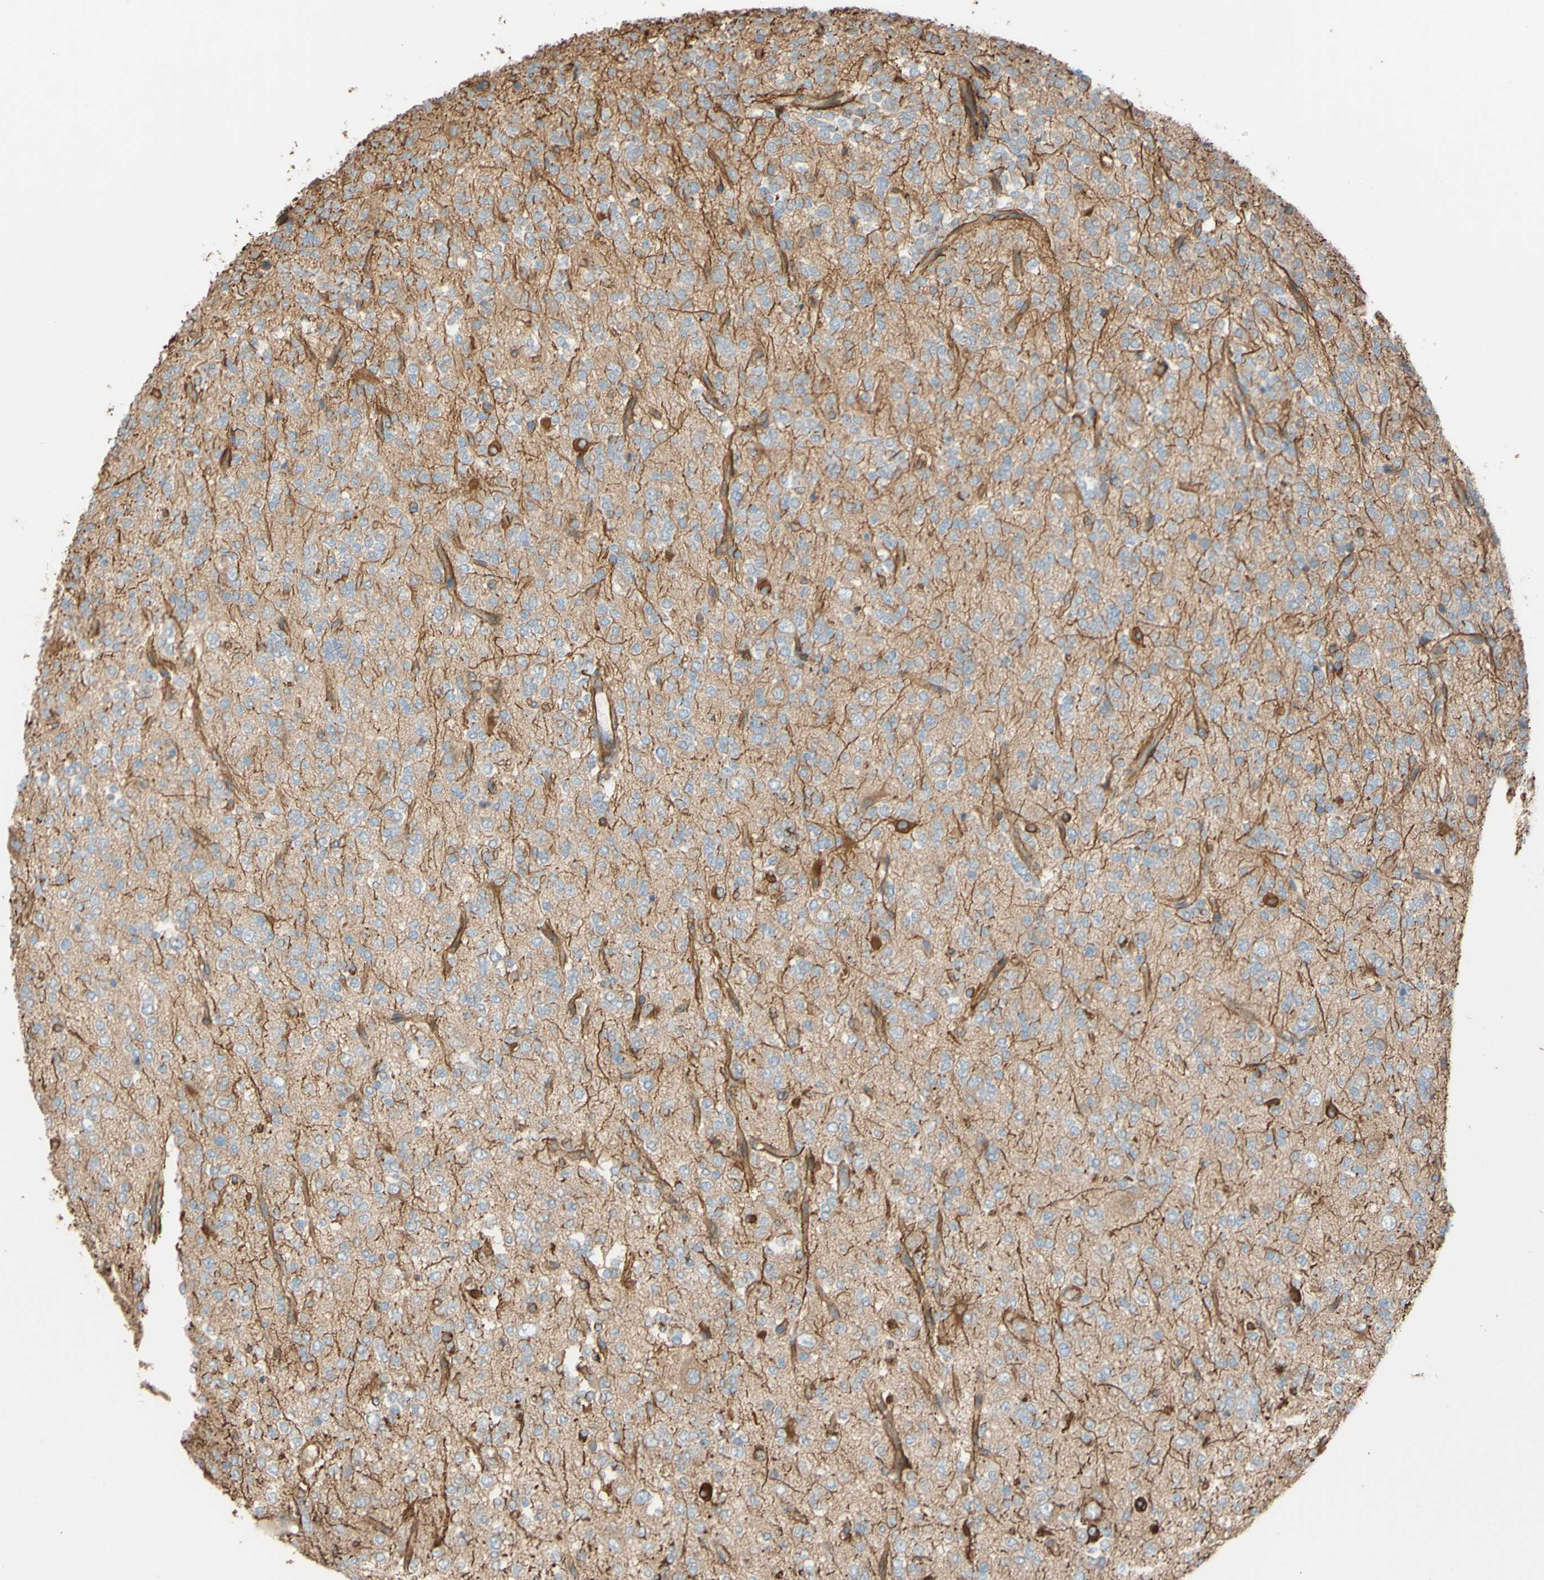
{"staining": {"intensity": "moderate", "quantity": "<25%", "location": "cytoplasmic/membranous"}, "tissue": "glioma", "cell_type": "Tumor cells", "image_type": "cancer", "snomed": [{"axis": "morphology", "description": "Glioma, malignant, Low grade"}, {"axis": "topography", "description": "Brain"}], "caption": "Immunohistochemical staining of glioma displays low levels of moderate cytoplasmic/membranous protein expression in approximately <25% of tumor cells.", "gene": "C1orf43", "patient": {"sex": "male", "age": 38}}